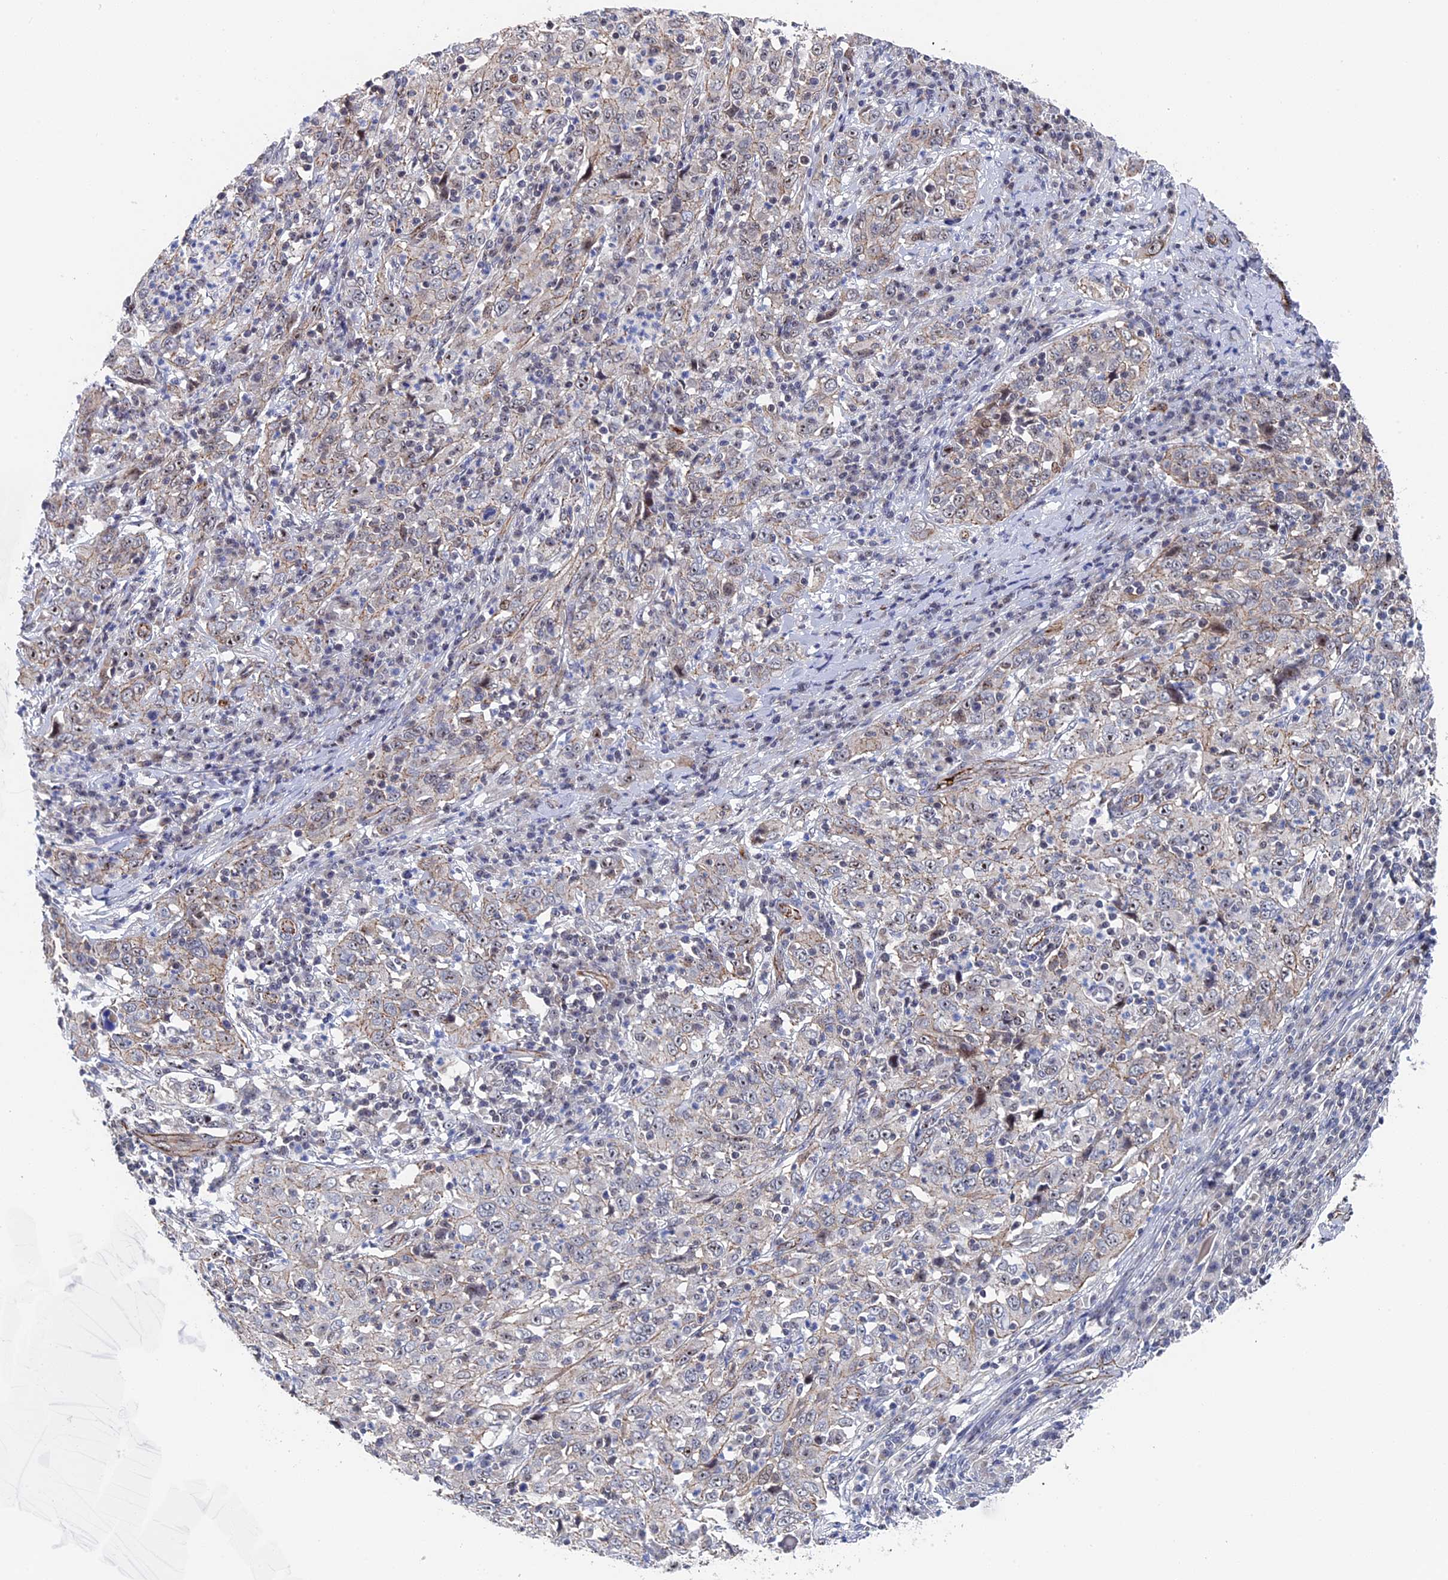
{"staining": {"intensity": "weak", "quantity": "25%-75%", "location": "cytoplasmic/membranous,nuclear"}, "tissue": "cervical cancer", "cell_type": "Tumor cells", "image_type": "cancer", "snomed": [{"axis": "morphology", "description": "Squamous cell carcinoma, NOS"}, {"axis": "topography", "description": "Cervix"}], "caption": "A brown stain shows weak cytoplasmic/membranous and nuclear expression of a protein in human cervical squamous cell carcinoma tumor cells. (IHC, brightfield microscopy, high magnification).", "gene": "EXOSC9", "patient": {"sex": "female", "age": 46}}